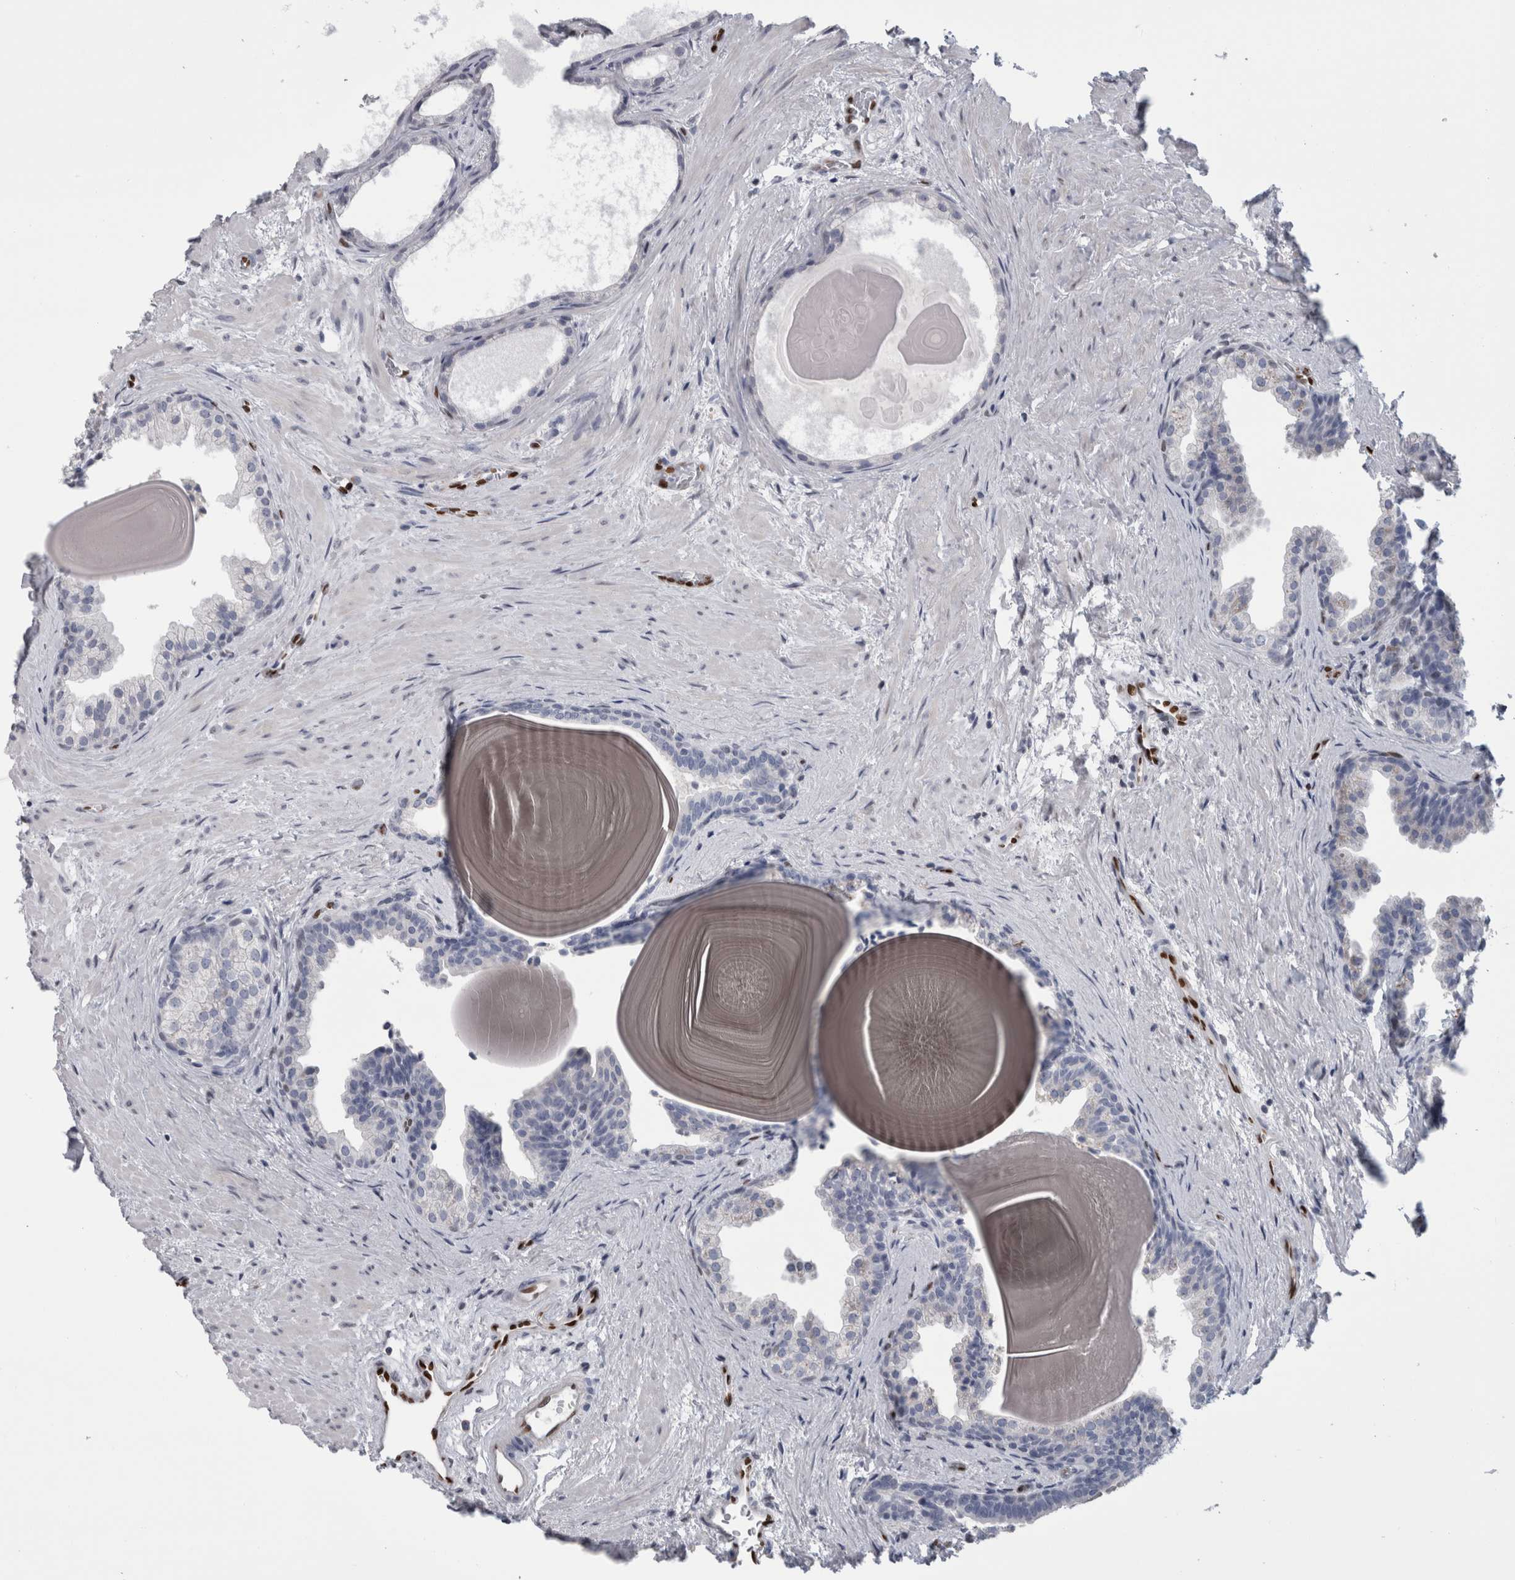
{"staining": {"intensity": "negative", "quantity": "none", "location": "none"}, "tissue": "prostate", "cell_type": "Glandular cells", "image_type": "normal", "snomed": [{"axis": "morphology", "description": "Normal tissue, NOS"}, {"axis": "topography", "description": "Prostate"}], "caption": "The histopathology image exhibits no significant positivity in glandular cells of prostate.", "gene": "IL33", "patient": {"sex": "male", "age": 48}}